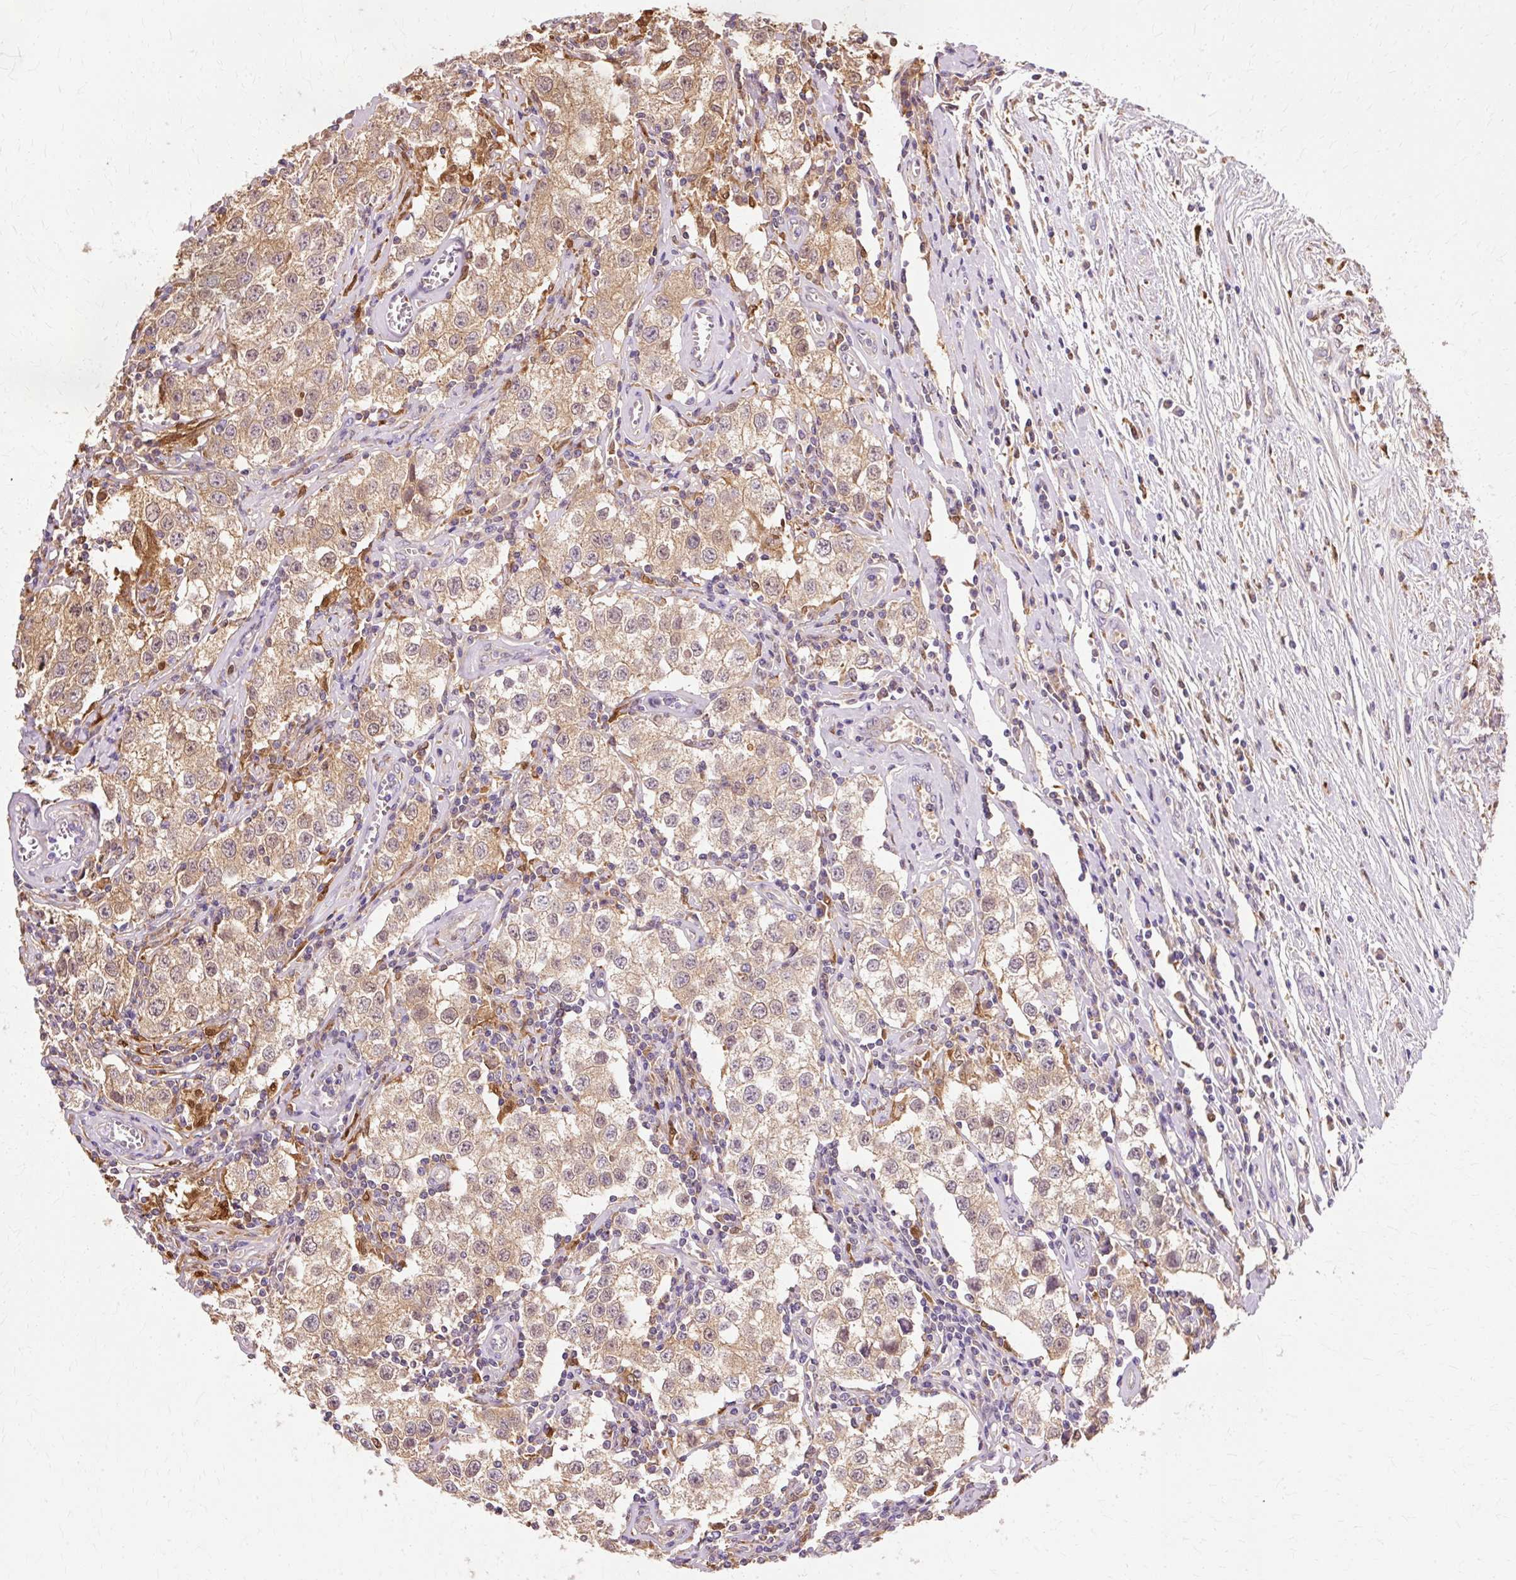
{"staining": {"intensity": "moderate", "quantity": ">75%", "location": "cytoplasmic/membranous"}, "tissue": "testis cancer", "cell_type": "Tumor cells", "image_type": "cancer", "snomed": [{"axis": "morphology", "description": "Seminoma, NOS"}, {"axis": "morphology", "description": "Carcinoma, Embryonal, NOS"}, {"axis": "topography", "description": "Testis"}], "caption": "A brown stain highlights moderate cytoplasmic/membranous staining of a protein in testis cancer (seminoma) tumor cells.", "gene": "GPX1", "patient": {"sex": "male", "age": 43}}